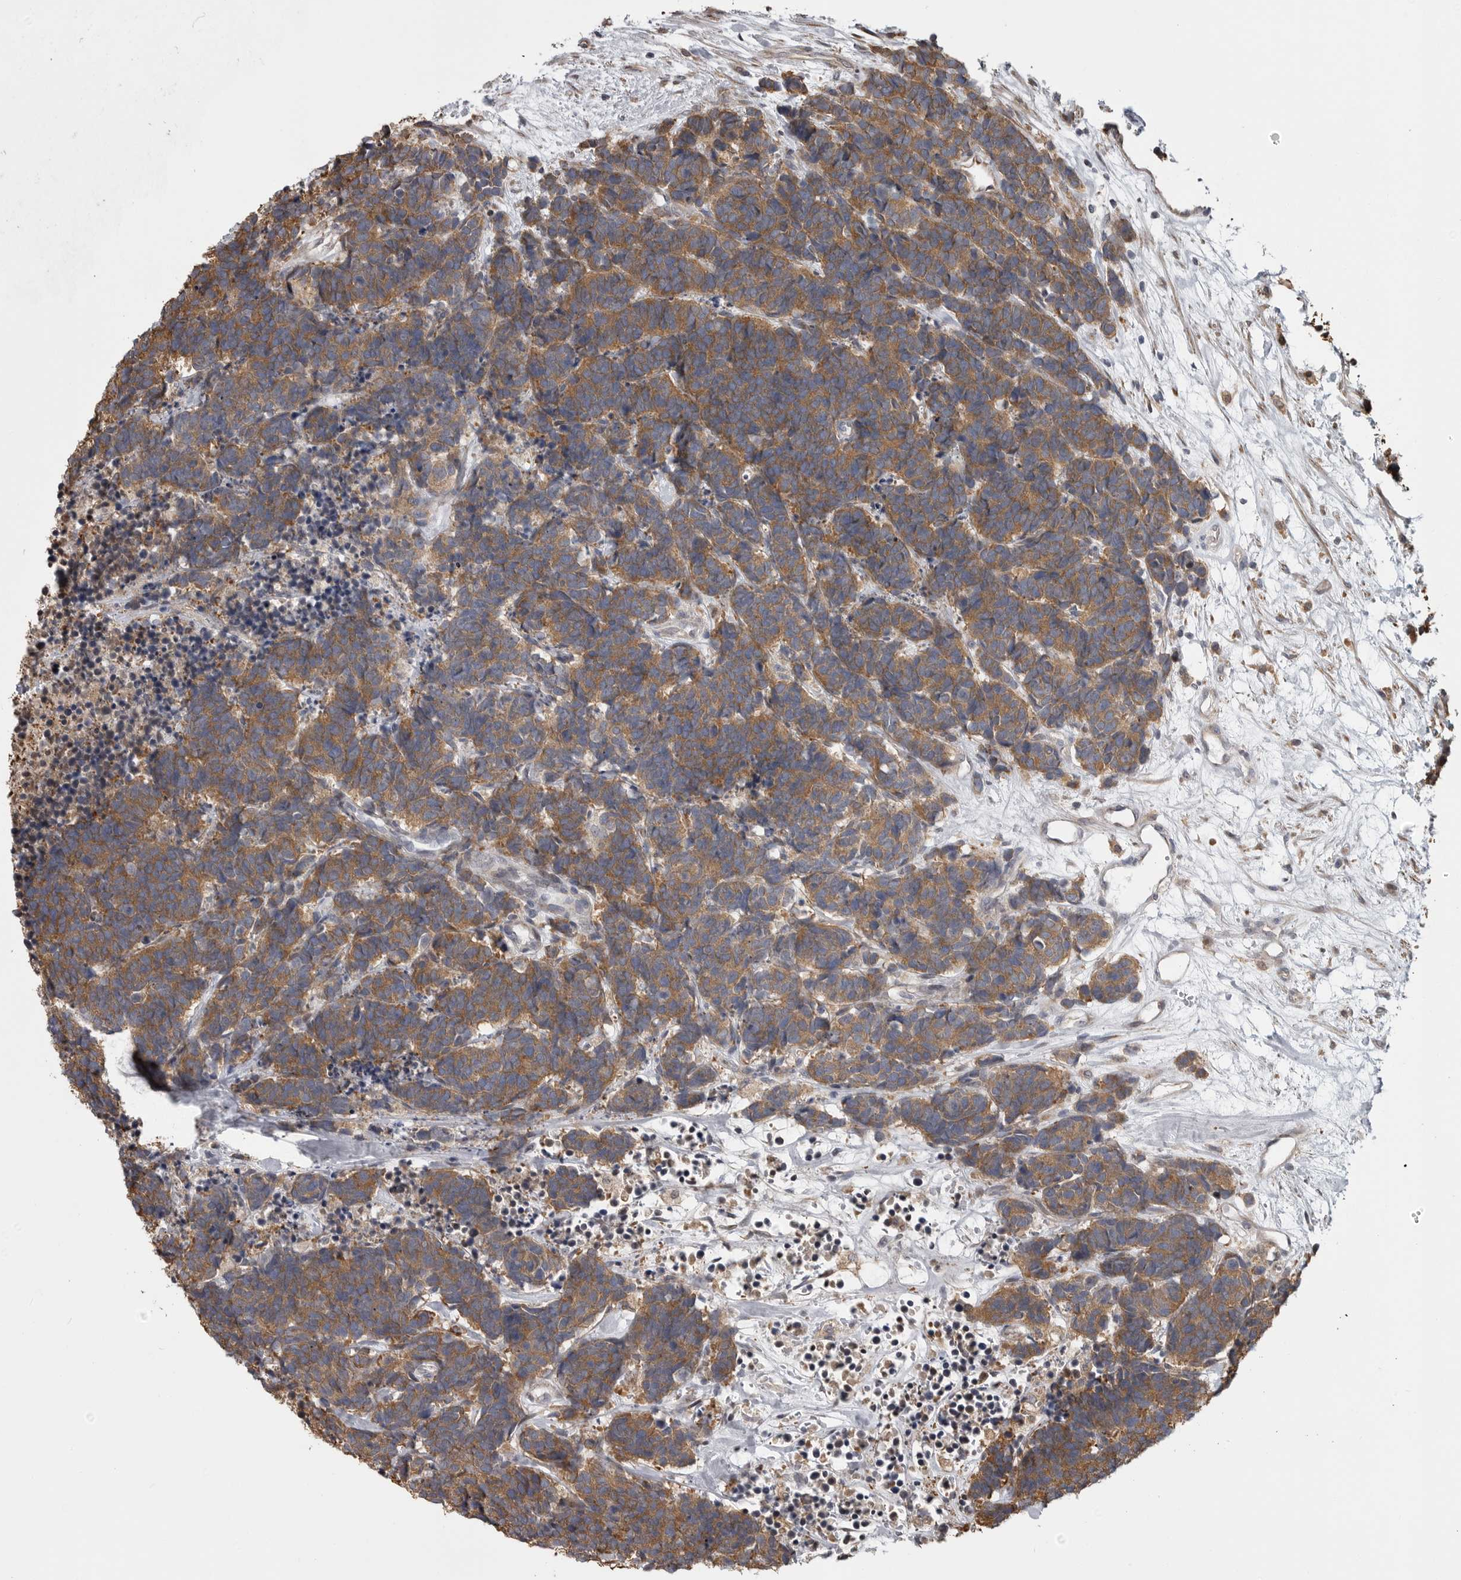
{"staining": {"intensity": "moderate", "quantity": ">75%", "location": "cytoplasmic/membranous"}, "tissue": "carcinoid", "cell_type": "Tumor cells", "image_type": "cancer", "snomed": [{"axis": "morphology", "description": "Carcinoma, NOS"}, {"axis": "morphology", "description": "Carcinoid, malignant, NOS"}, {"axis": "topography", "description": "Urinary bladder"}], "caption": "There is medium levels of moderate cytoplasmic/membranous staining in tumor cells of carcinoid (malignant), as demonstrated by immunohistochemical staining (brown color).", "gene": "ZNRF1", "patient": {"sex": "male", "age": 57}}